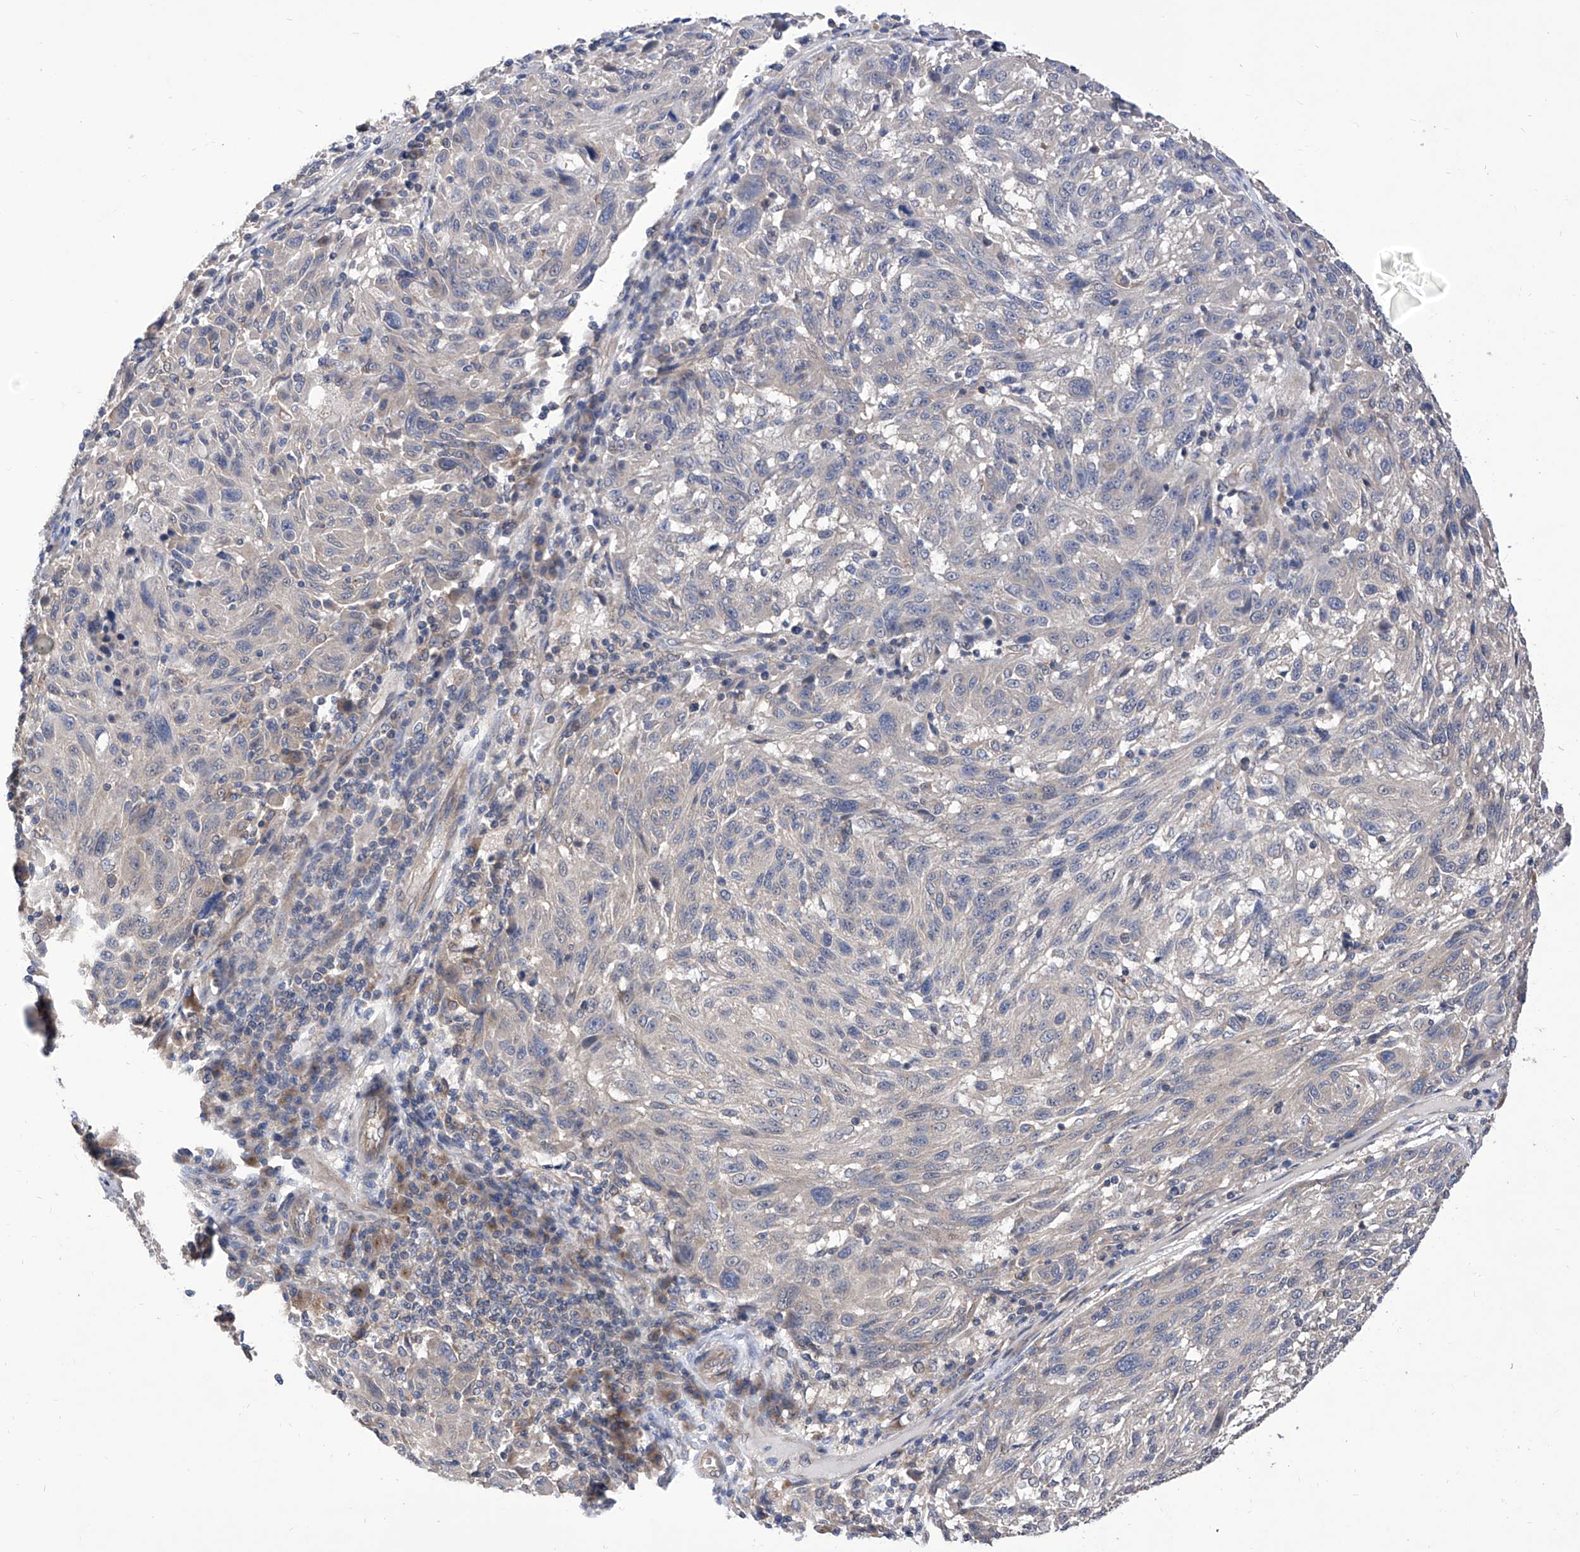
{"staining": {"intensity": "negative", "quantity": "none", "location": "none"}, "tissue": "melanoma", "cell_type": "Tumor cells", "image_type": "cancer", "snomed": [{"axis": "morphology", "description": "Malignant melanoma, NOS"}, {"axis": "topography", "description": "Skin"}], "caption": "Human malignant melanoma stained for a protein using IHC shows no expression in tumor cells.", "gene": "TJAP1", "patient": {"sex": "male", "age": 53}}